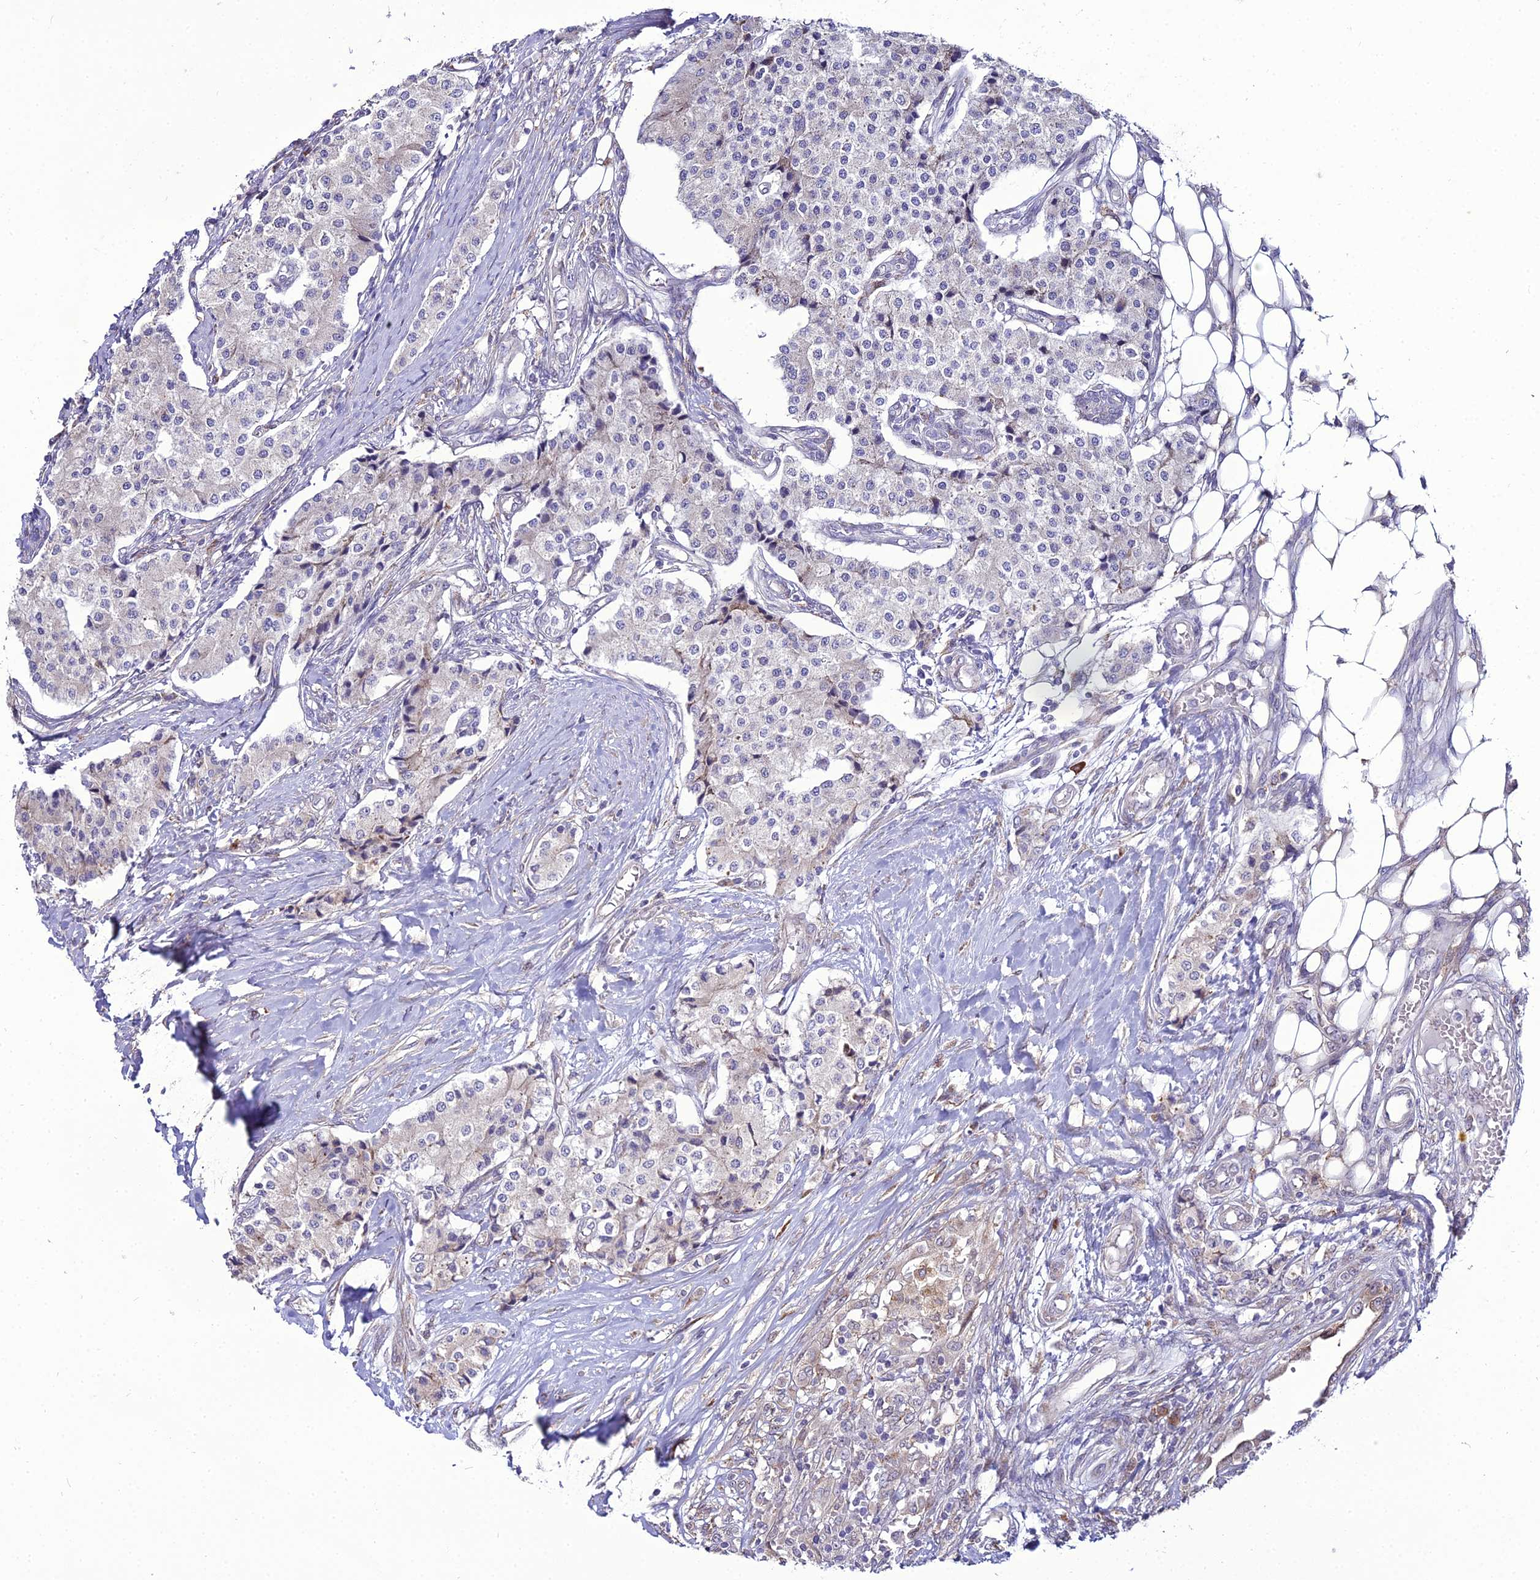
{"staining": {"intensity": "negative", "quantity": "none", "location": "none"}, "tissue": "carcinoid", "cell_type": "Tumor cells", "image_type": "cancer", "snomed": [{"axis": "morphology", "description": "Carcinoid, malignant, NOS"}, {"axis": "topography", "description": "Colon"}], "caption": "Human malignant carcinoid stained for a protein using immunohistochemistry reveals no expression in tumor cells.", "gene": "TROAP", "patient": {"sex": "female", "age": 52}}